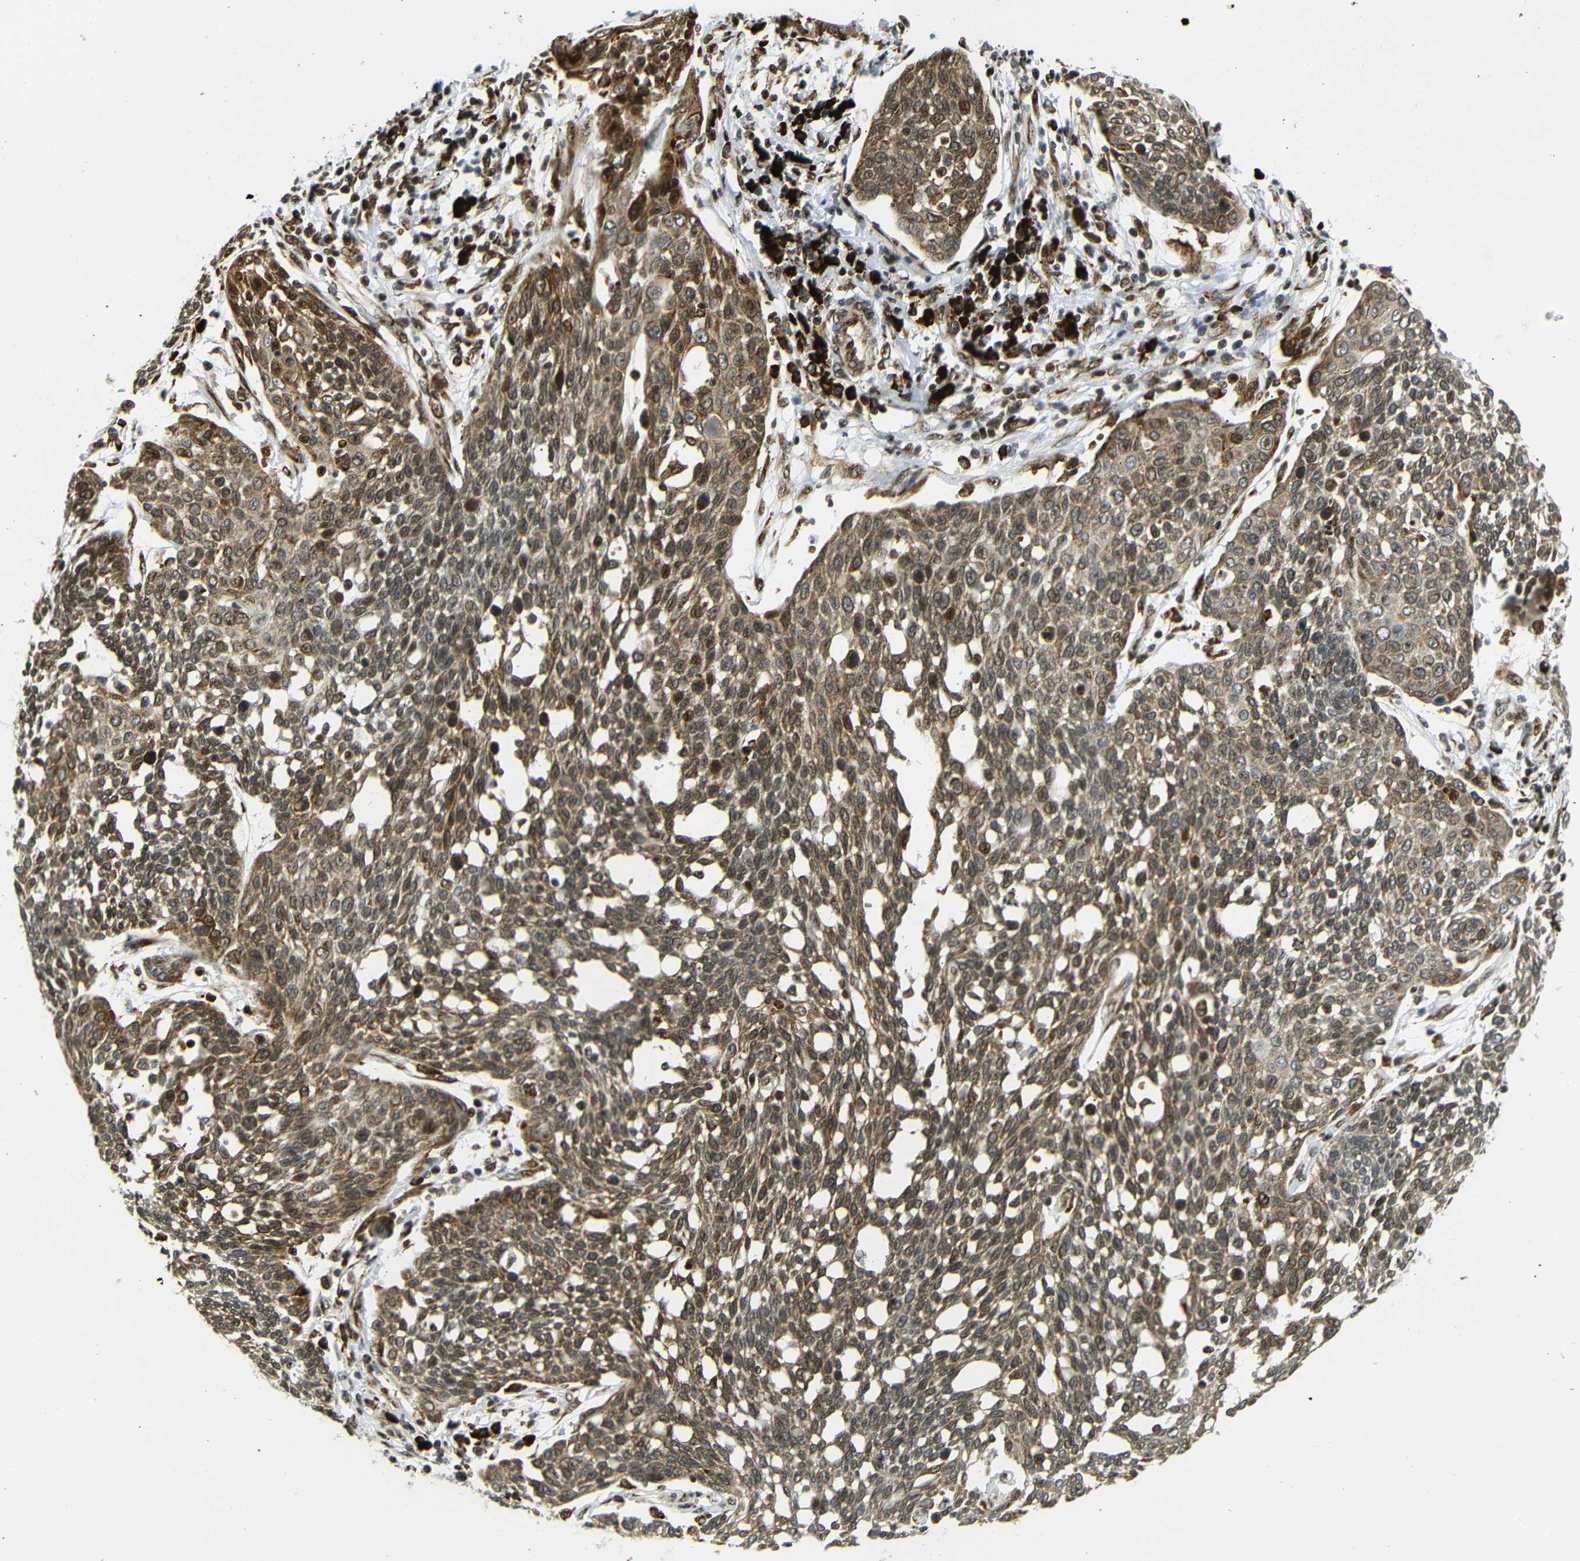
{"staining": {"intensity": "moderate", "quantity": ">75%", "location": "cytoplasmic/membranous"}, "tissue": "cervical cancer", "cell_type": "Tumor cells", "image_type": "cancer", "snomed": [{"axis": "morphology", "description": "Squamous cell carcinoma, NOS"}, {"axis": "topography", "description": "Cervix"}], "caption": "This is a histology image of immunohistochemistry (IHC) staining of cervical cancer (squamous cell carcinoma), which shows moderate positivity in the cytoplasmic/membranous of tumor cells.", "gene": "SPCS2", "patient": {"sex": "female", "age": 34}}